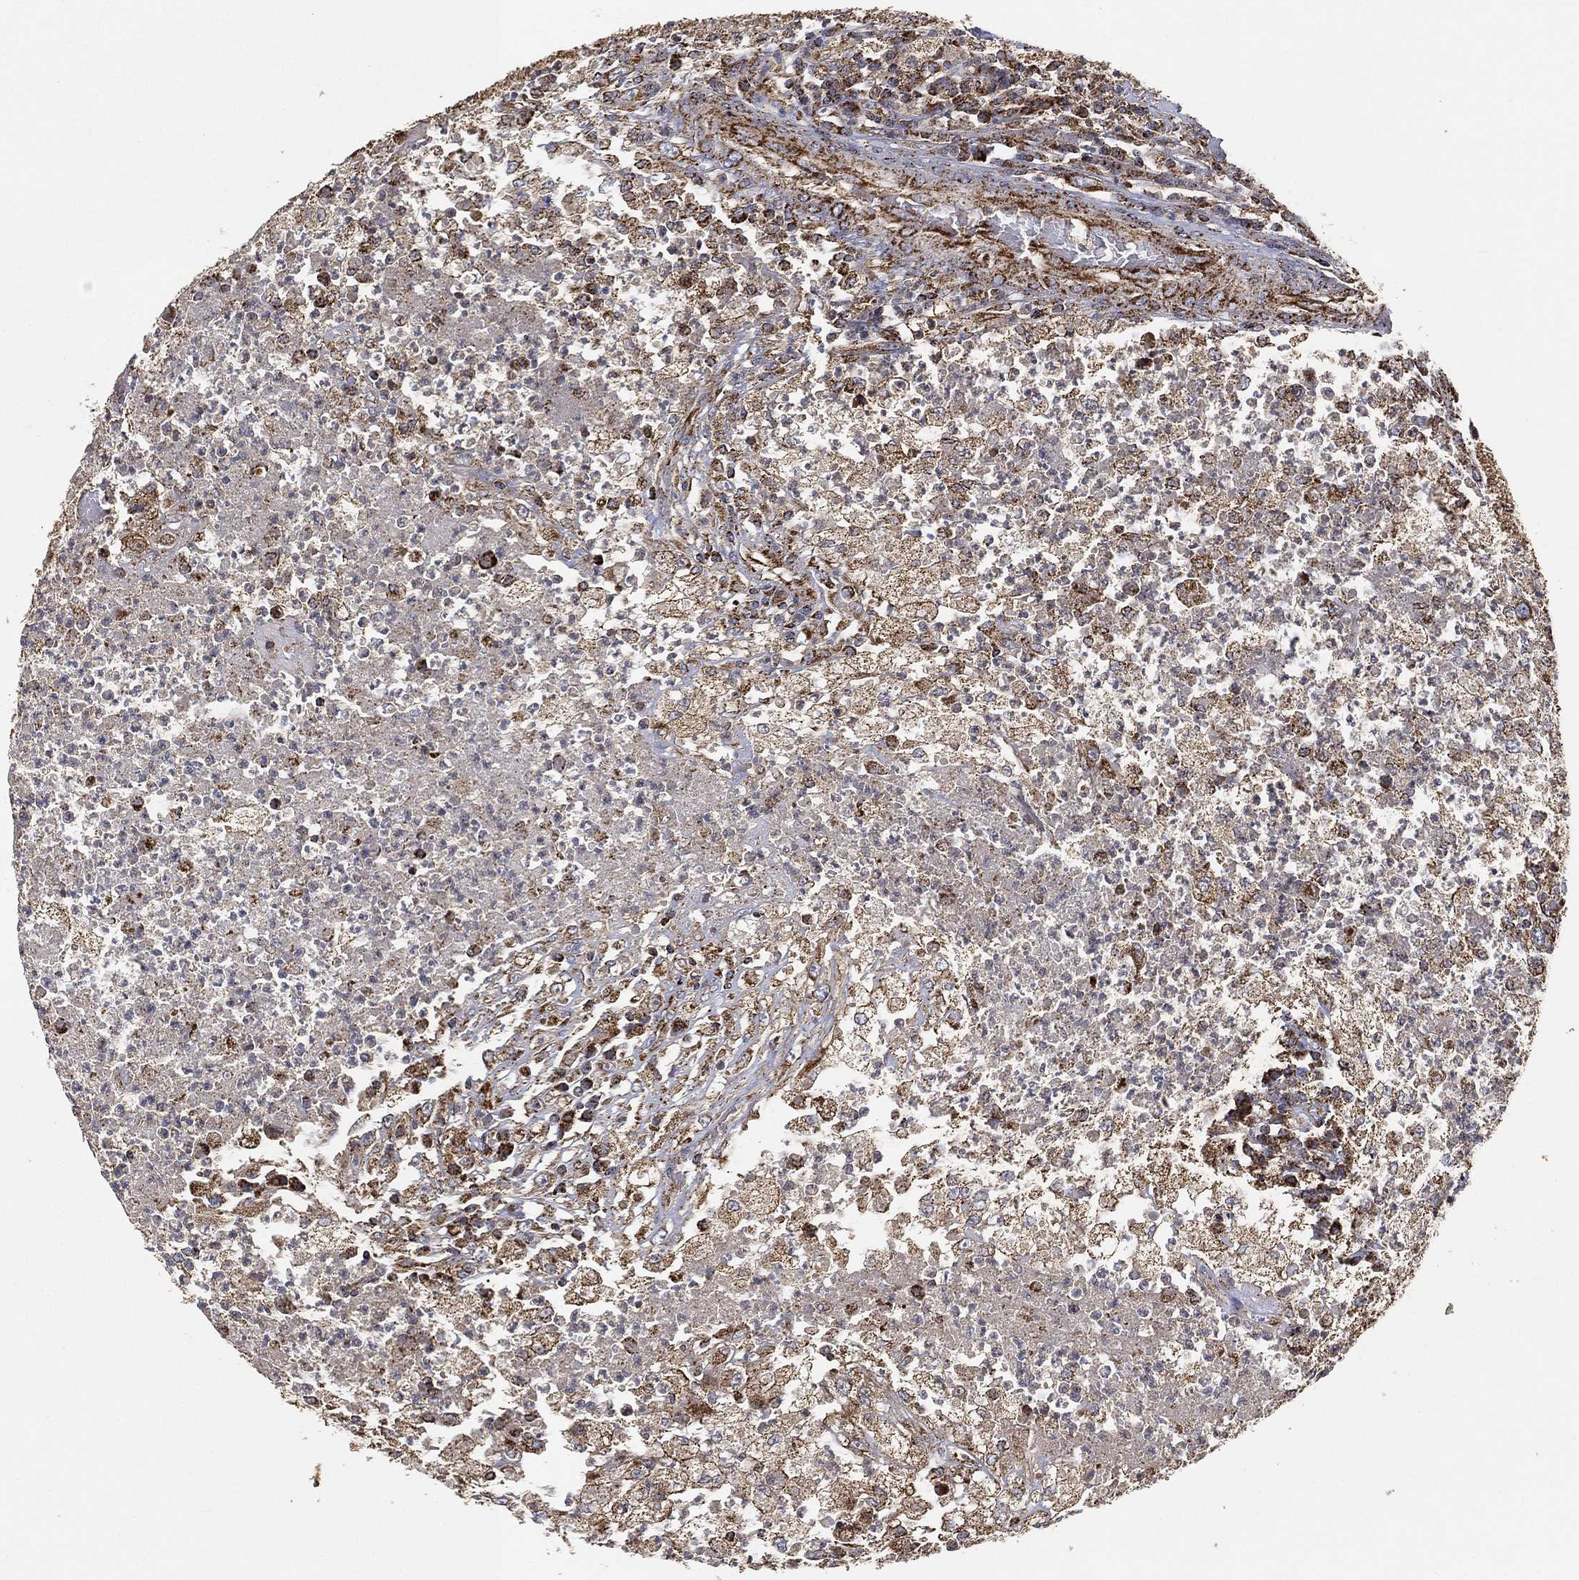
{"staining": {"intensity": "weak", "quantity": "<25%", "location": "cytoplasmic/membranous"}, "tissue": "testis cancer", "cell_type": "Tumor cells", "image_type": "cancer", "snomed": [{"axis": "morphology", "description": "Necrosis, NOS"}, {"axis": "morphology", "description": "Carcinoma, Embryonal, NOS"}, {"axis": "topography", "description": "Testis"}], "caption": "Micrograph shows no protein positivity in tumor cells of testis cancer tissue.", "gene": "SLC38A7", "patient": {"sex": "male", "age": 19}}